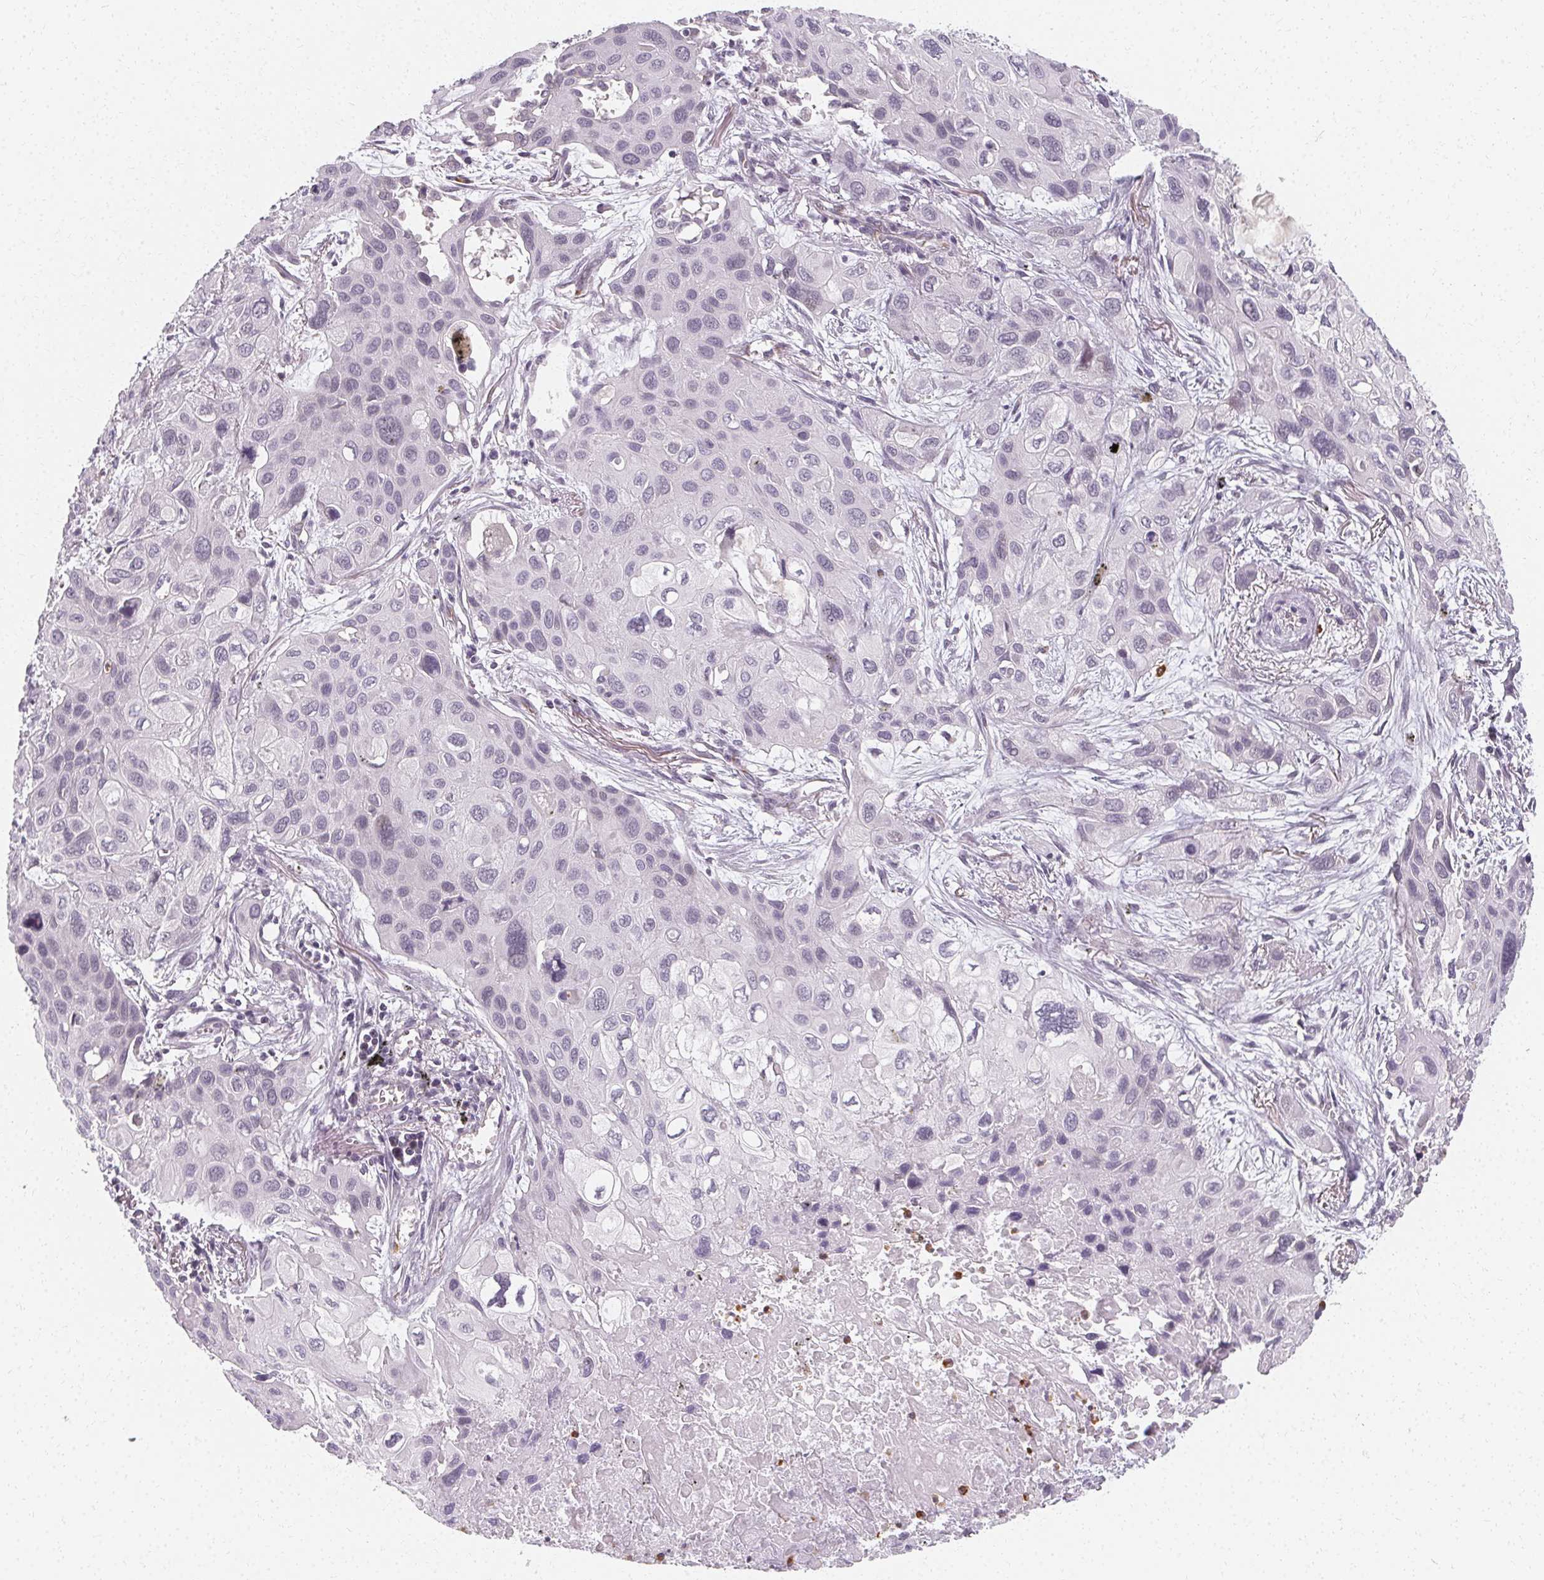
{"staining": {"intensity": "negative", "quantity": "none", "location": "none"}, "tissue": "lung cancer", "cell_type": "Tumor cells", "image_type": "cancer", "snomed": [{"axis": "morphology", "description": "Squamous cell carcinoma, NOS"}, {"axis": "morphology", "description": "Squamous cell carcinoma, metastatic, NOS"}, {"axis": "topography", "description": "Lung"}], "caption": "Lung metastatic squamous cell carcinoma stained for a protein using IHC reveals no positivity tumor cells.", "gene": "CLCNKB", "patient": {"sex": "male", "age": 59}}